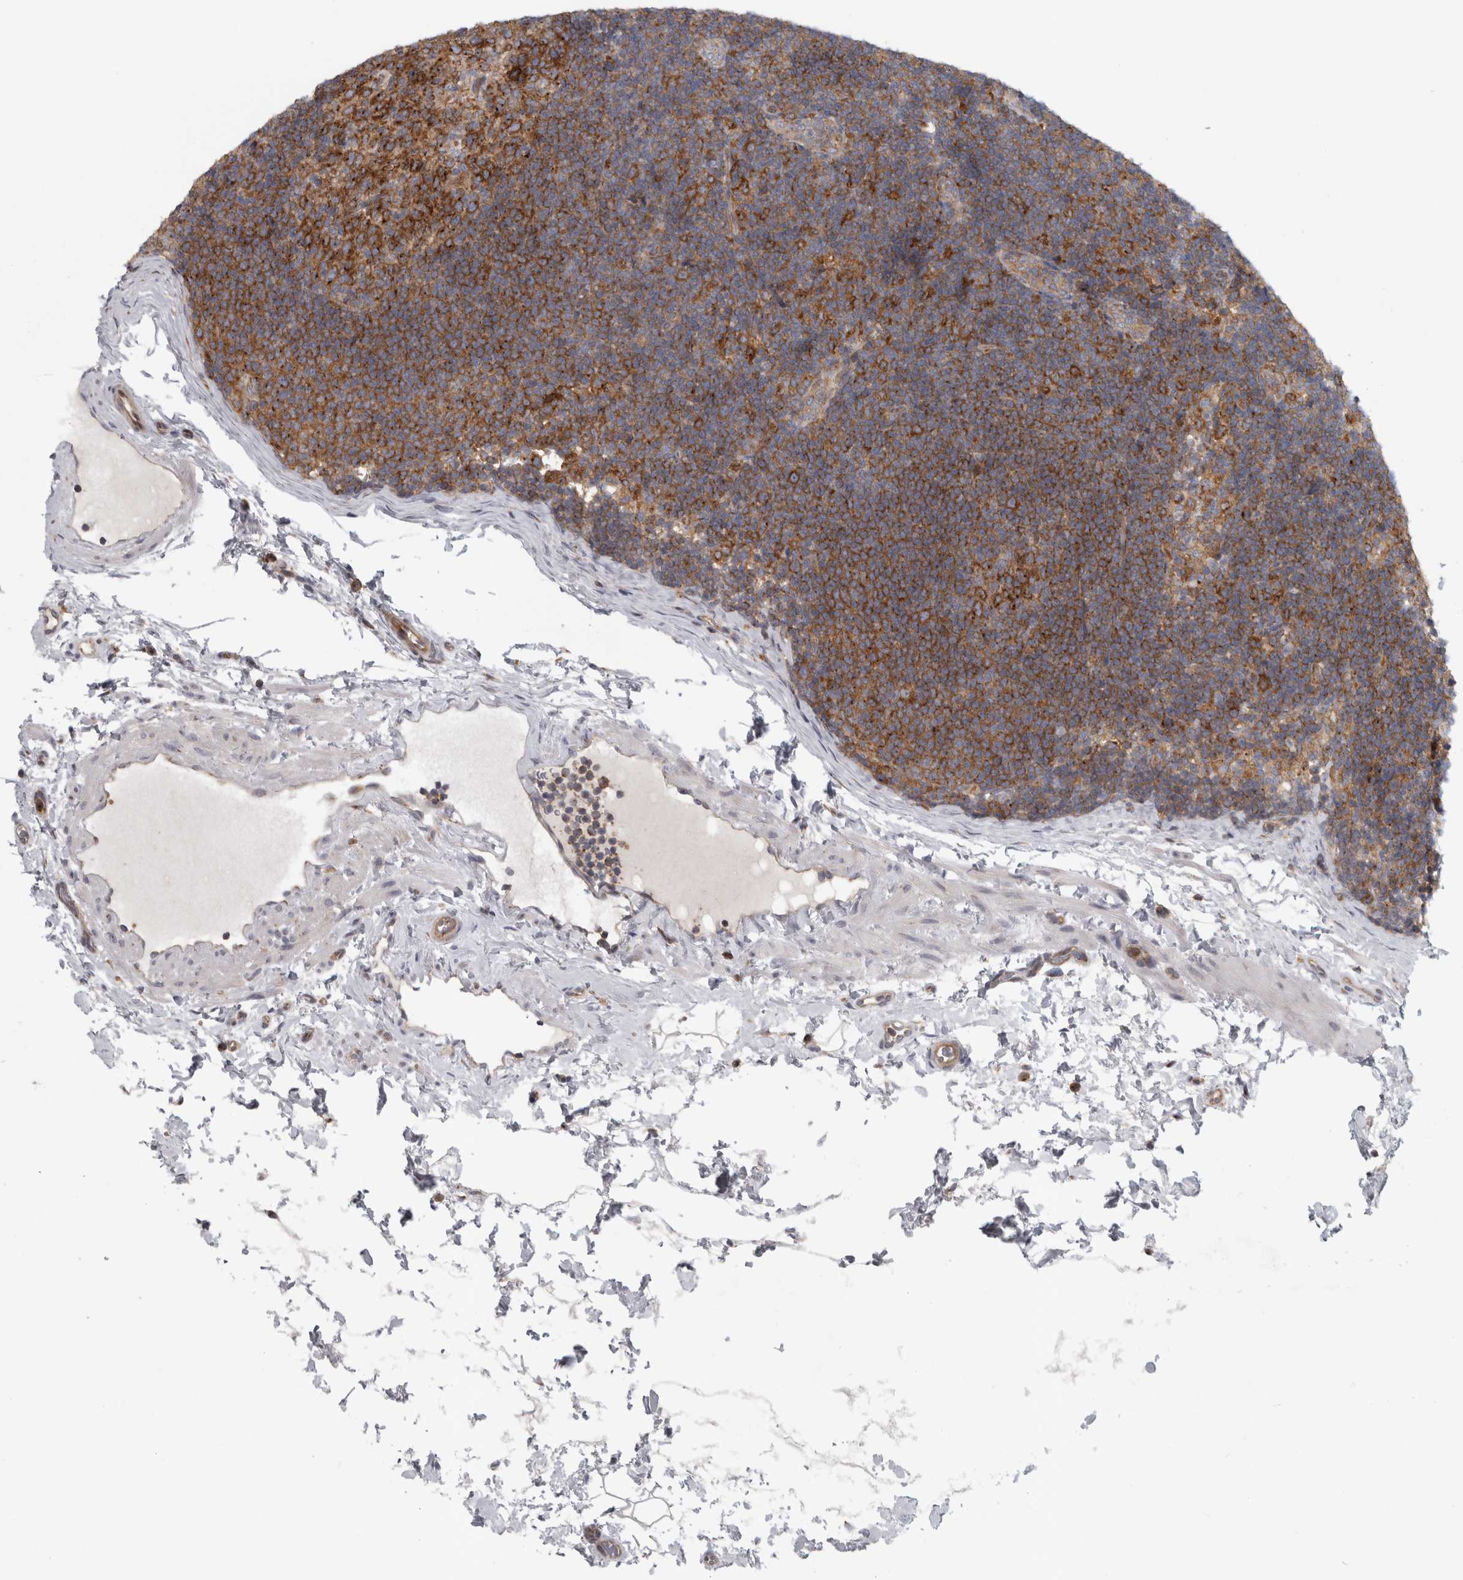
{"staining": {"intensity": "strong", "quantity": ">75%", "location": "cytoplasmic/membranous"}, "tissue": "lymph node", "cell_type": "Germinal center cells", "image_type": "normal", "snomed": [{"axis": "morphology", "description": "Normal tissue, NOS"}, {"axis": "topography", "description": "Lymph node"}], "caption": "Immunohistochemistry image of normal lymph node: lymph node stained using IHC exhibits high levels of strong protein expression localized specifically in the cytoplasmic/membranous of germinal center cells, appearing as a cytoplasmic/membranous brown color.", "gene": "PEX6", "patient": {"sex": "female", "age": 22}}